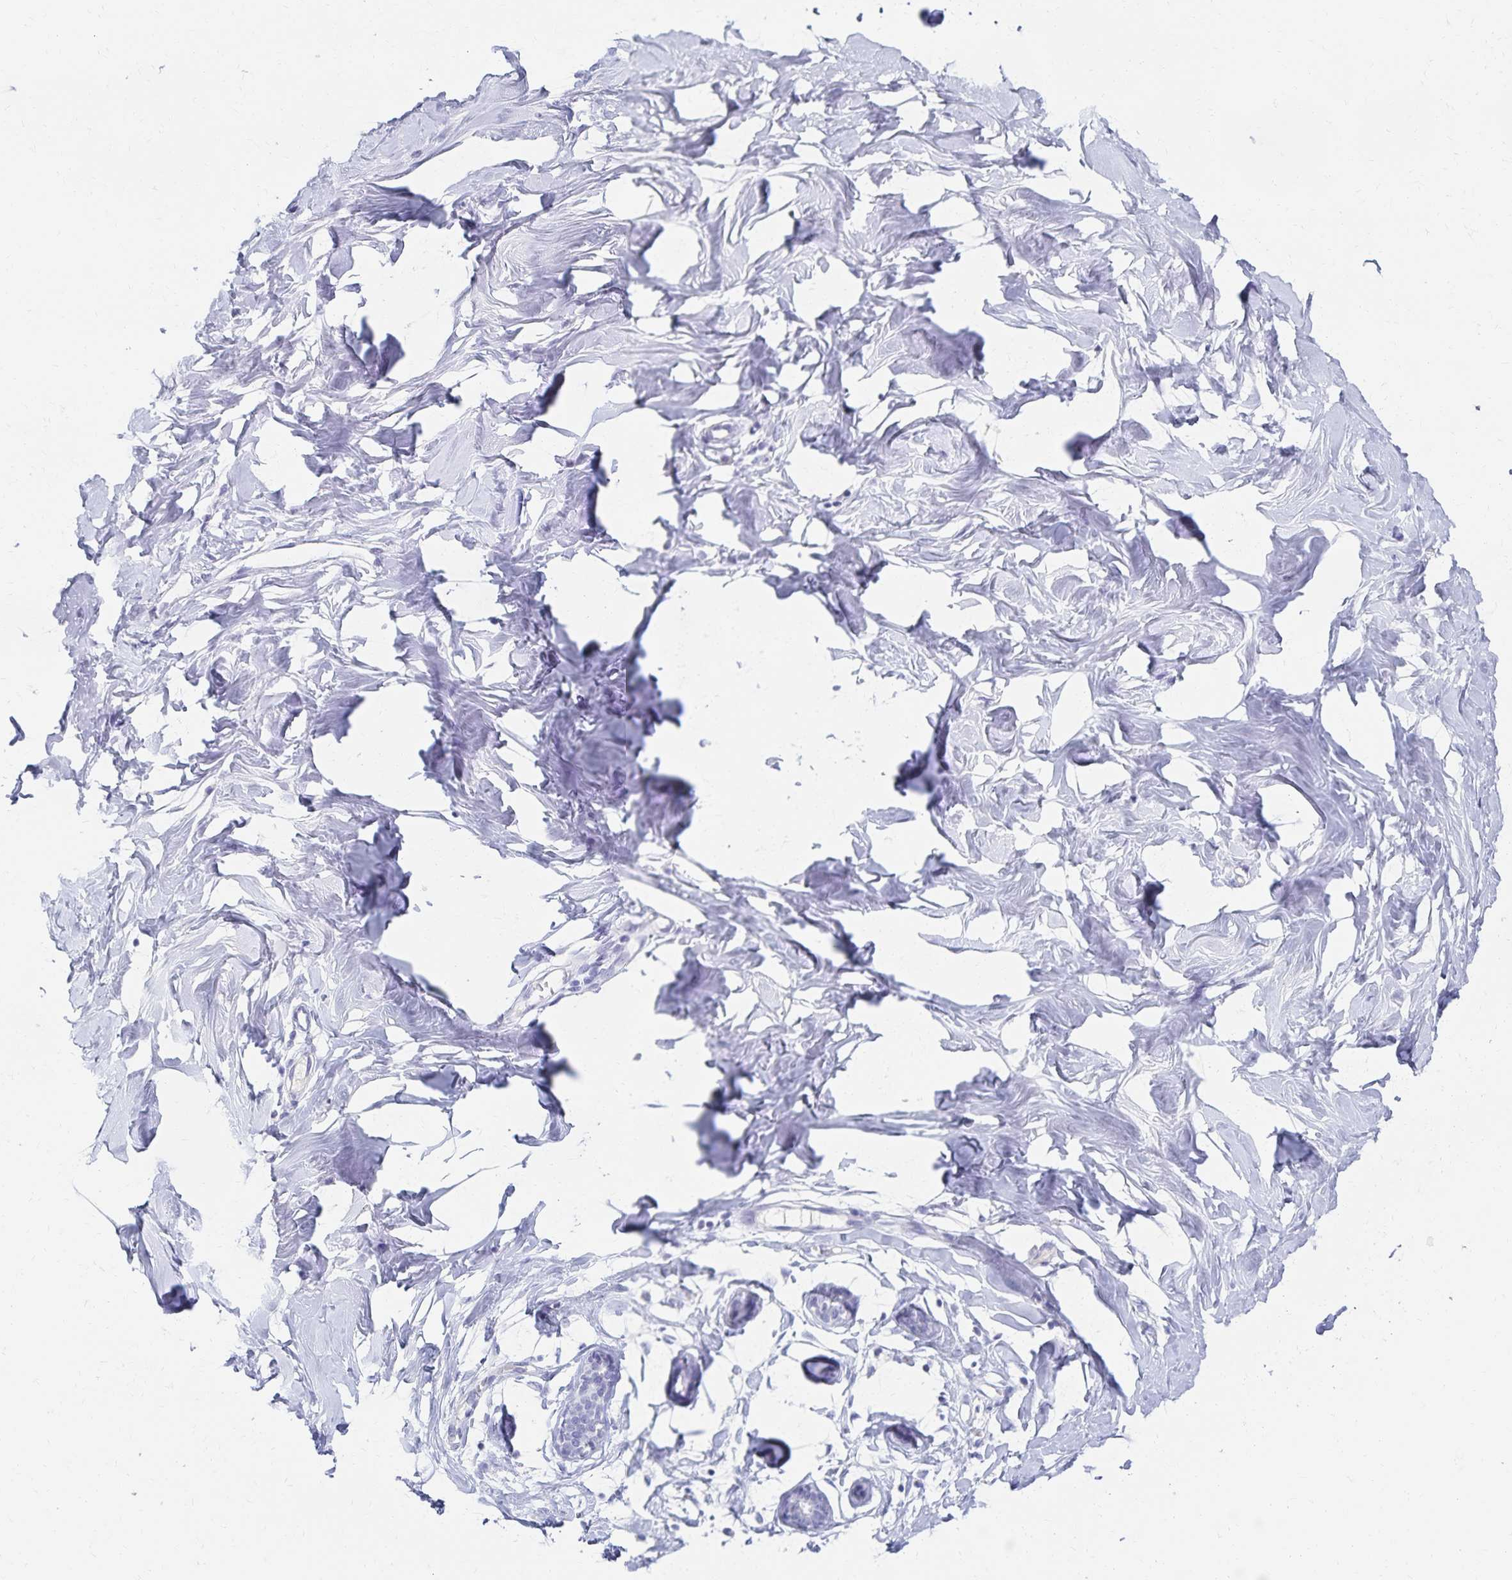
{"staining": {"intensity": "negative", "quantity": "none", "location": "none"}, "tissue": "breast", "cell_type": "Adipocytes", "image_type": "normal", "snomed": [{"axis": "morphology", "description": "Normal tissue, NOS"}, {"axis": "topography", "description": "Breast"}], "caption": "Immunohistochemical staining of normal breast reveals no significant staining in adipocytes.", "gene": "C2orf50", "patient": {"sex": "female", "age": 27}}